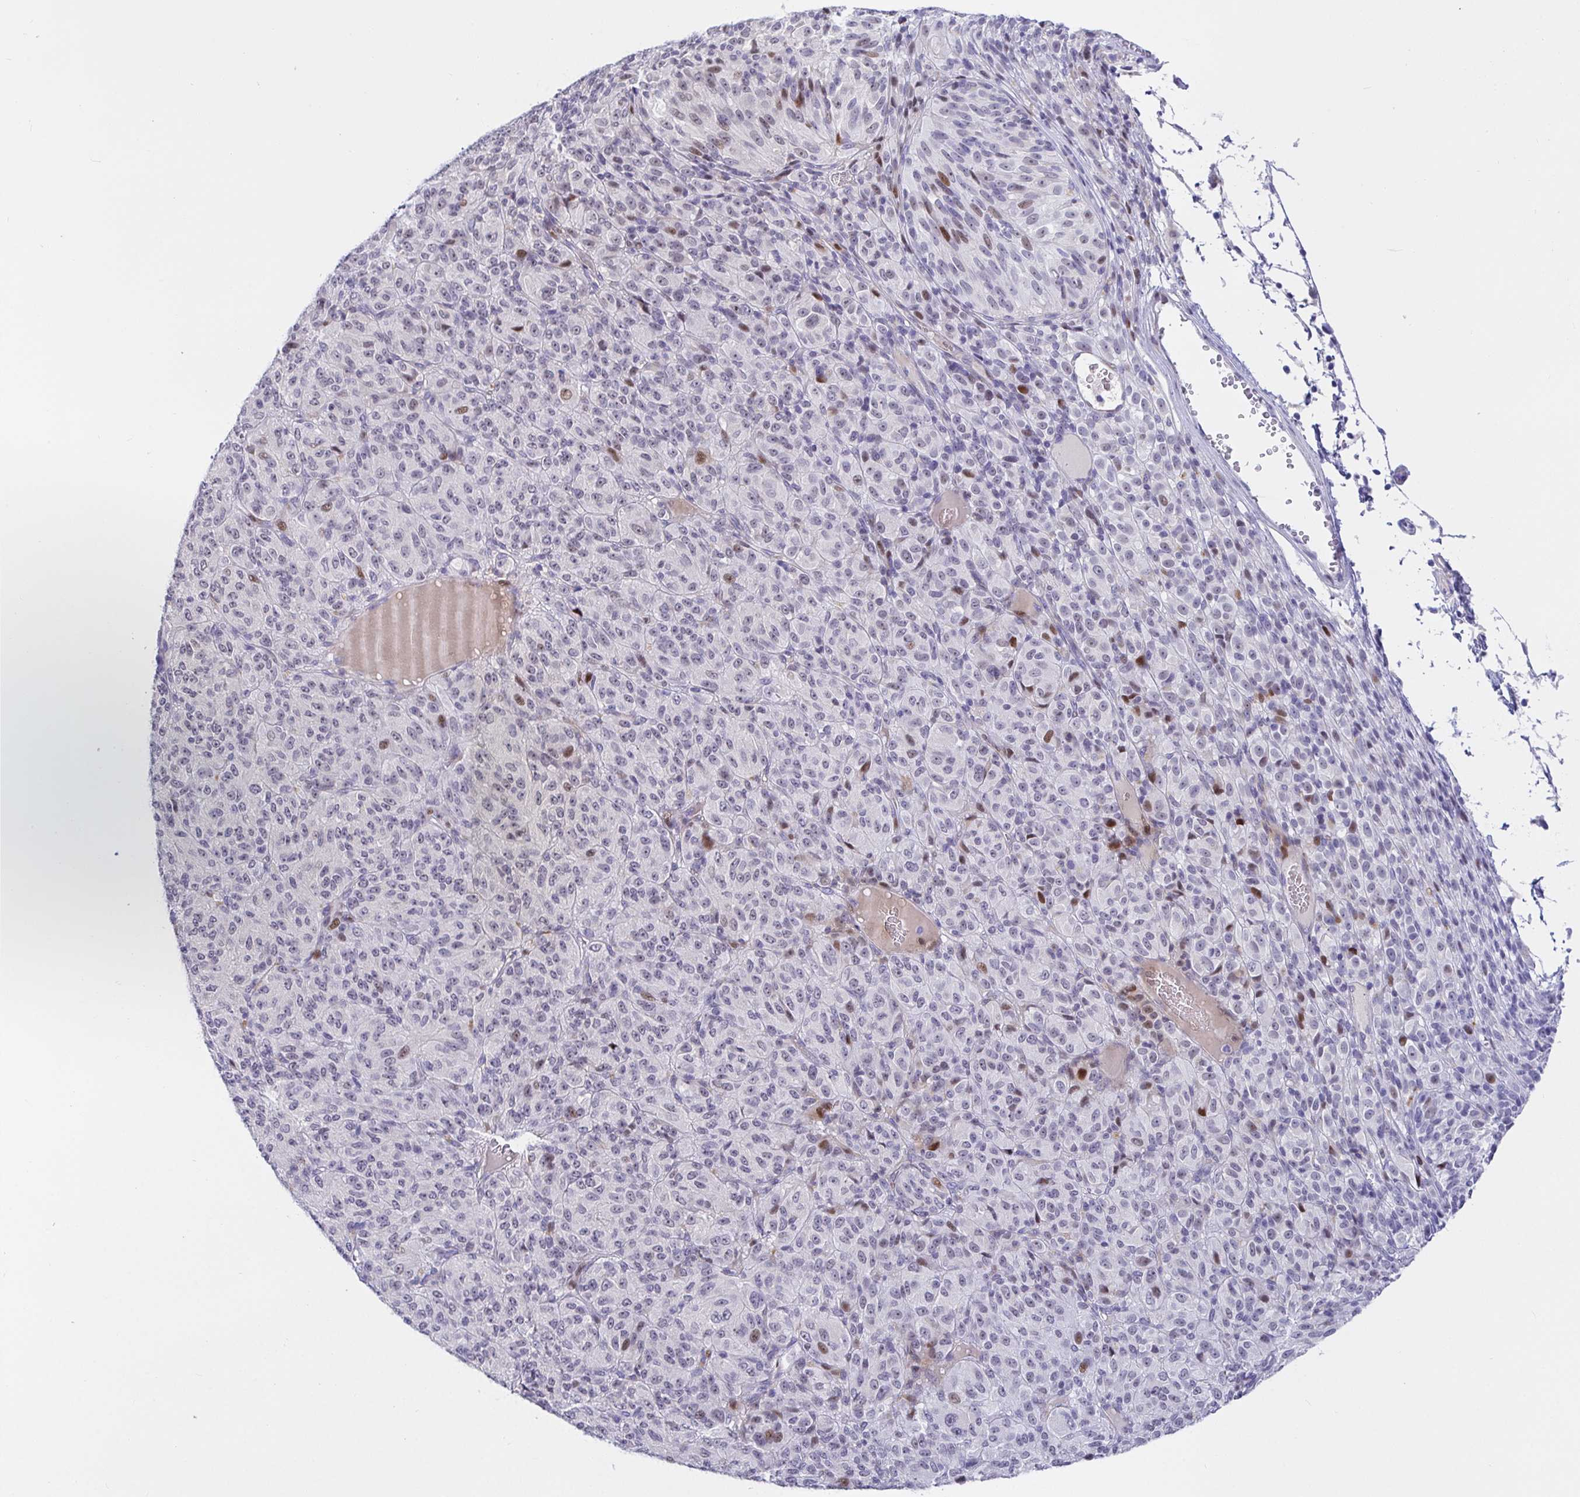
{"staining": {"intensity": "moderate", "quantity": "<25%", "location": "nuclear"}, "tissue": "melanoma", "cell_type": "Tumor cells", "image_type": "cancer", "snomed": [{"axis": "morphology", "description": "Malignant melanoma, Metastatic site"}, {"axis": "topography", "description": "Brain"}], "caption": "Protein expression analysis of human malignant melanoma (metastatic site) reveals moderate nuclear positivity in about <25% of tumor cells.", "gene": "KBTBD13", "patient": {"sex": "female", "age": 56}}